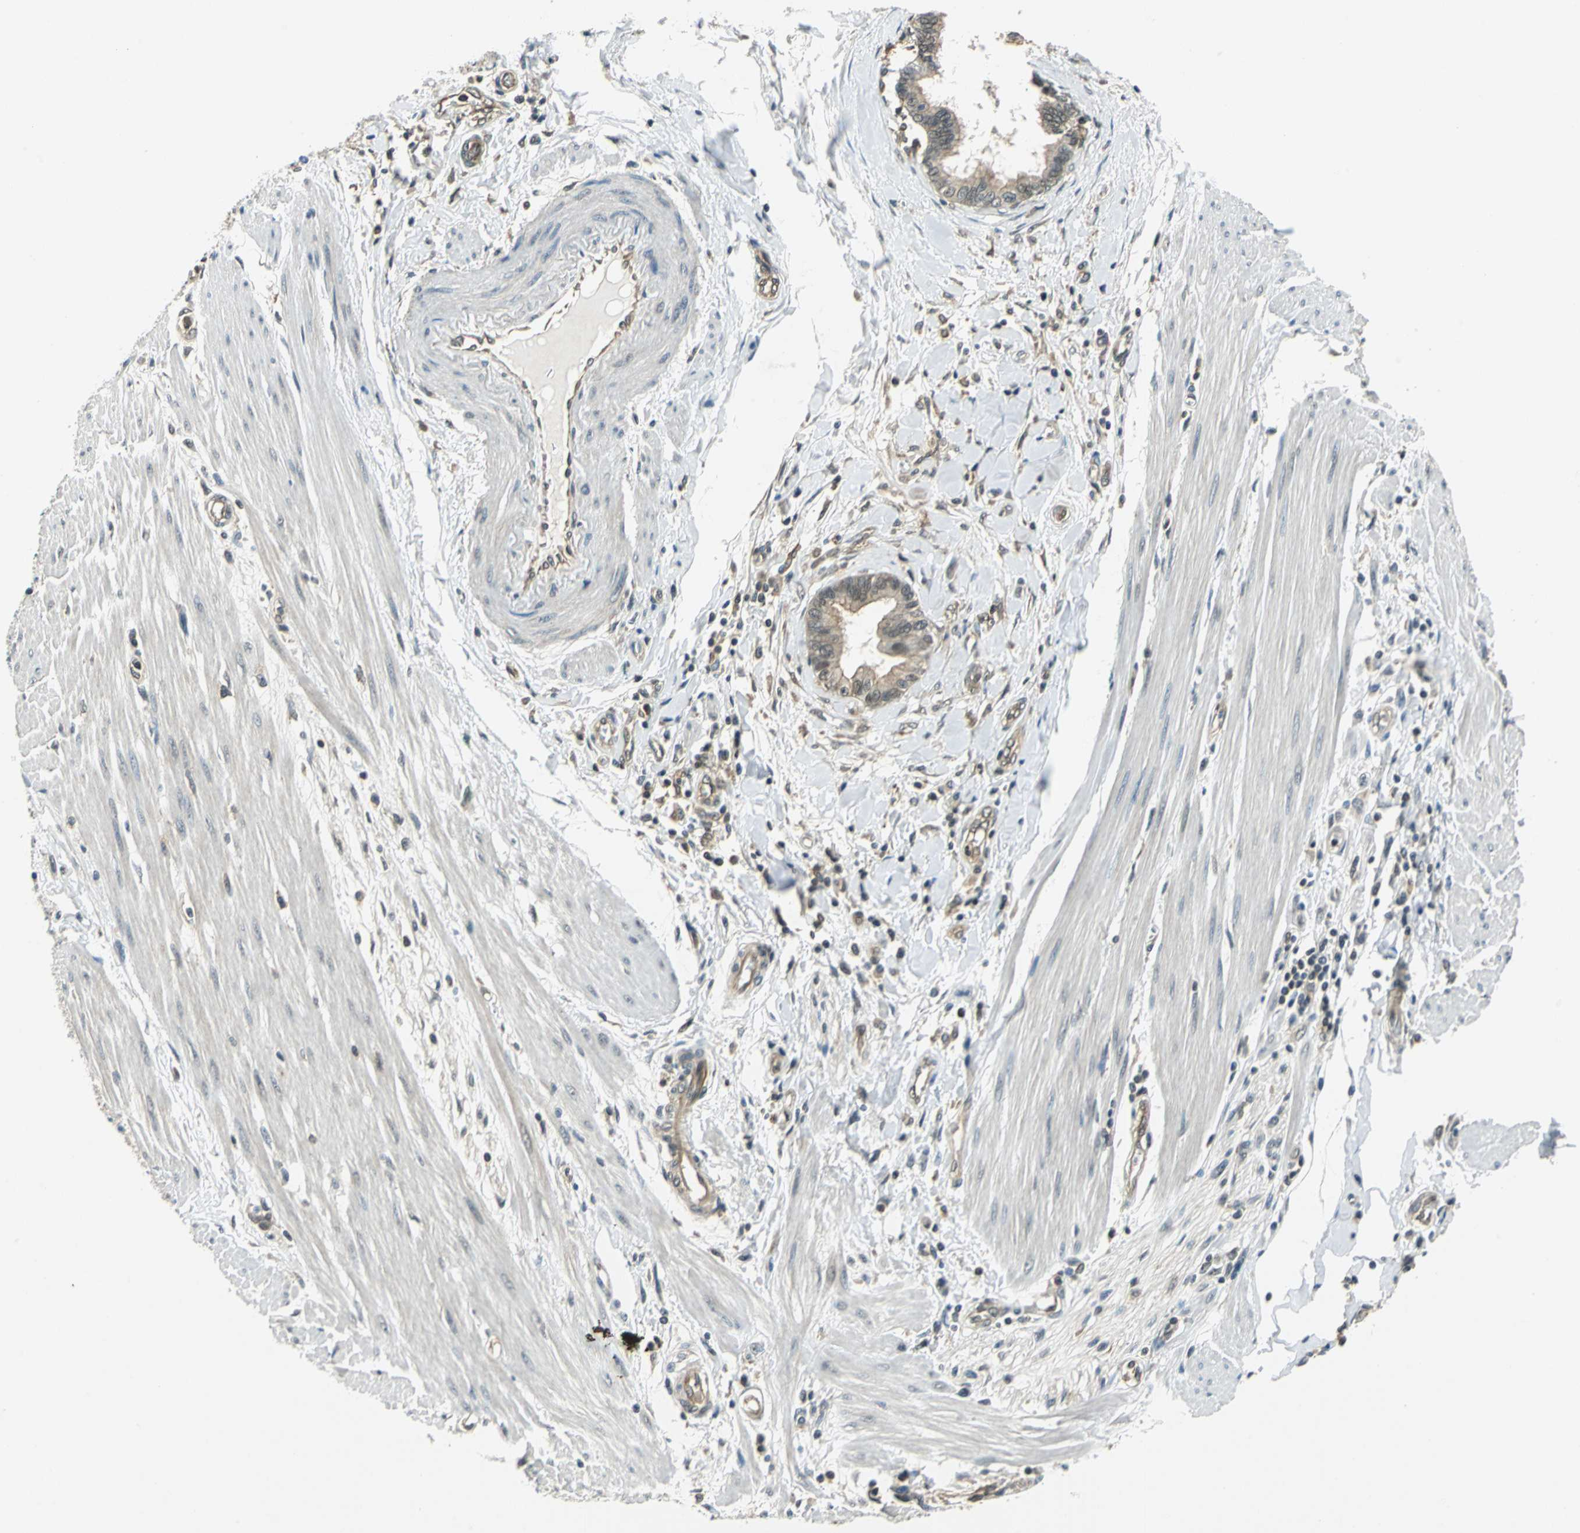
{"staining": {"intensity": "weak", "quantity": ">75%", "location": "cytoplasmic/membranous,nuclear"}, "tissue": "pancreatic cancer", "cell_type": "Tumor cells", "image_type": "cancer", "snomed": [{"axis": "morphology", "description": "Adenocarcinoma, NOS"}, {"axis": "topography", "description": "Pancreas"}], "caption": "Human pancreatic cancer (adenocarcinoma) stained with a protein marker demonstrates weak staining in tumor cells.", "gene": "ARPC3", "patient": {"sex": "female", "age": 64}}